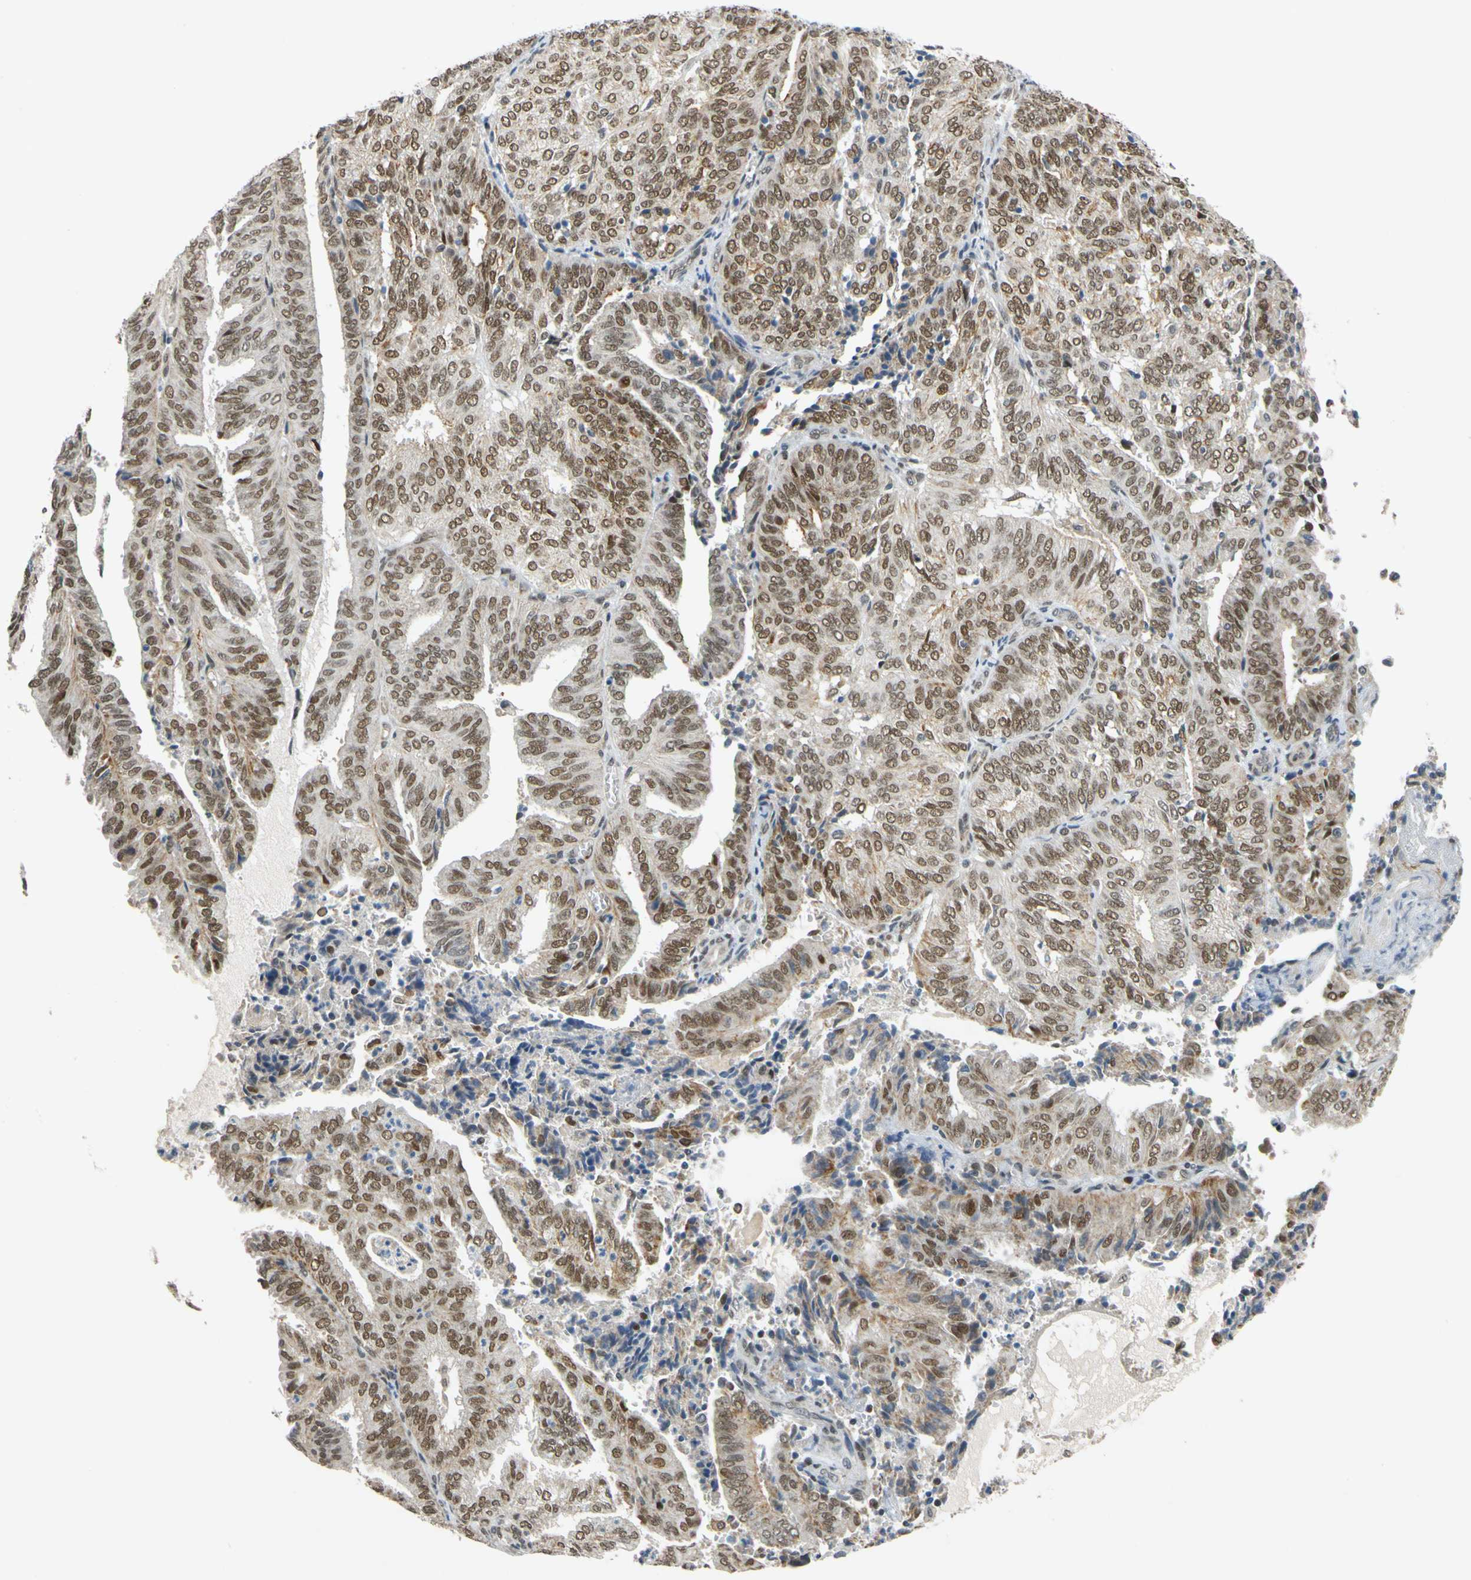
{"staining": {"intensity": "moderate", "quantity": ">75%", "location": "nuclear"}, "tissue": "endometrial cancer", "cell_type": "Tumor cells", "image_type": "cancer", "snomed": [{"axis": "morphology", "description": "Adenocarcinoma, NOS"}, {"axis": "topography", "description": "Uterus"}], "caption": "Immunohistochemistry (IHC) micrograph of neoplastic tissue: endometrial cancer stained using immunohistochemistry displays medium levels of moderate protein expression localized specifically in the nuclear of tumor cells, appearing as a nuclear brown color.", "gene": "POGZ", "patient": {"sex": "female", "age": 60}}